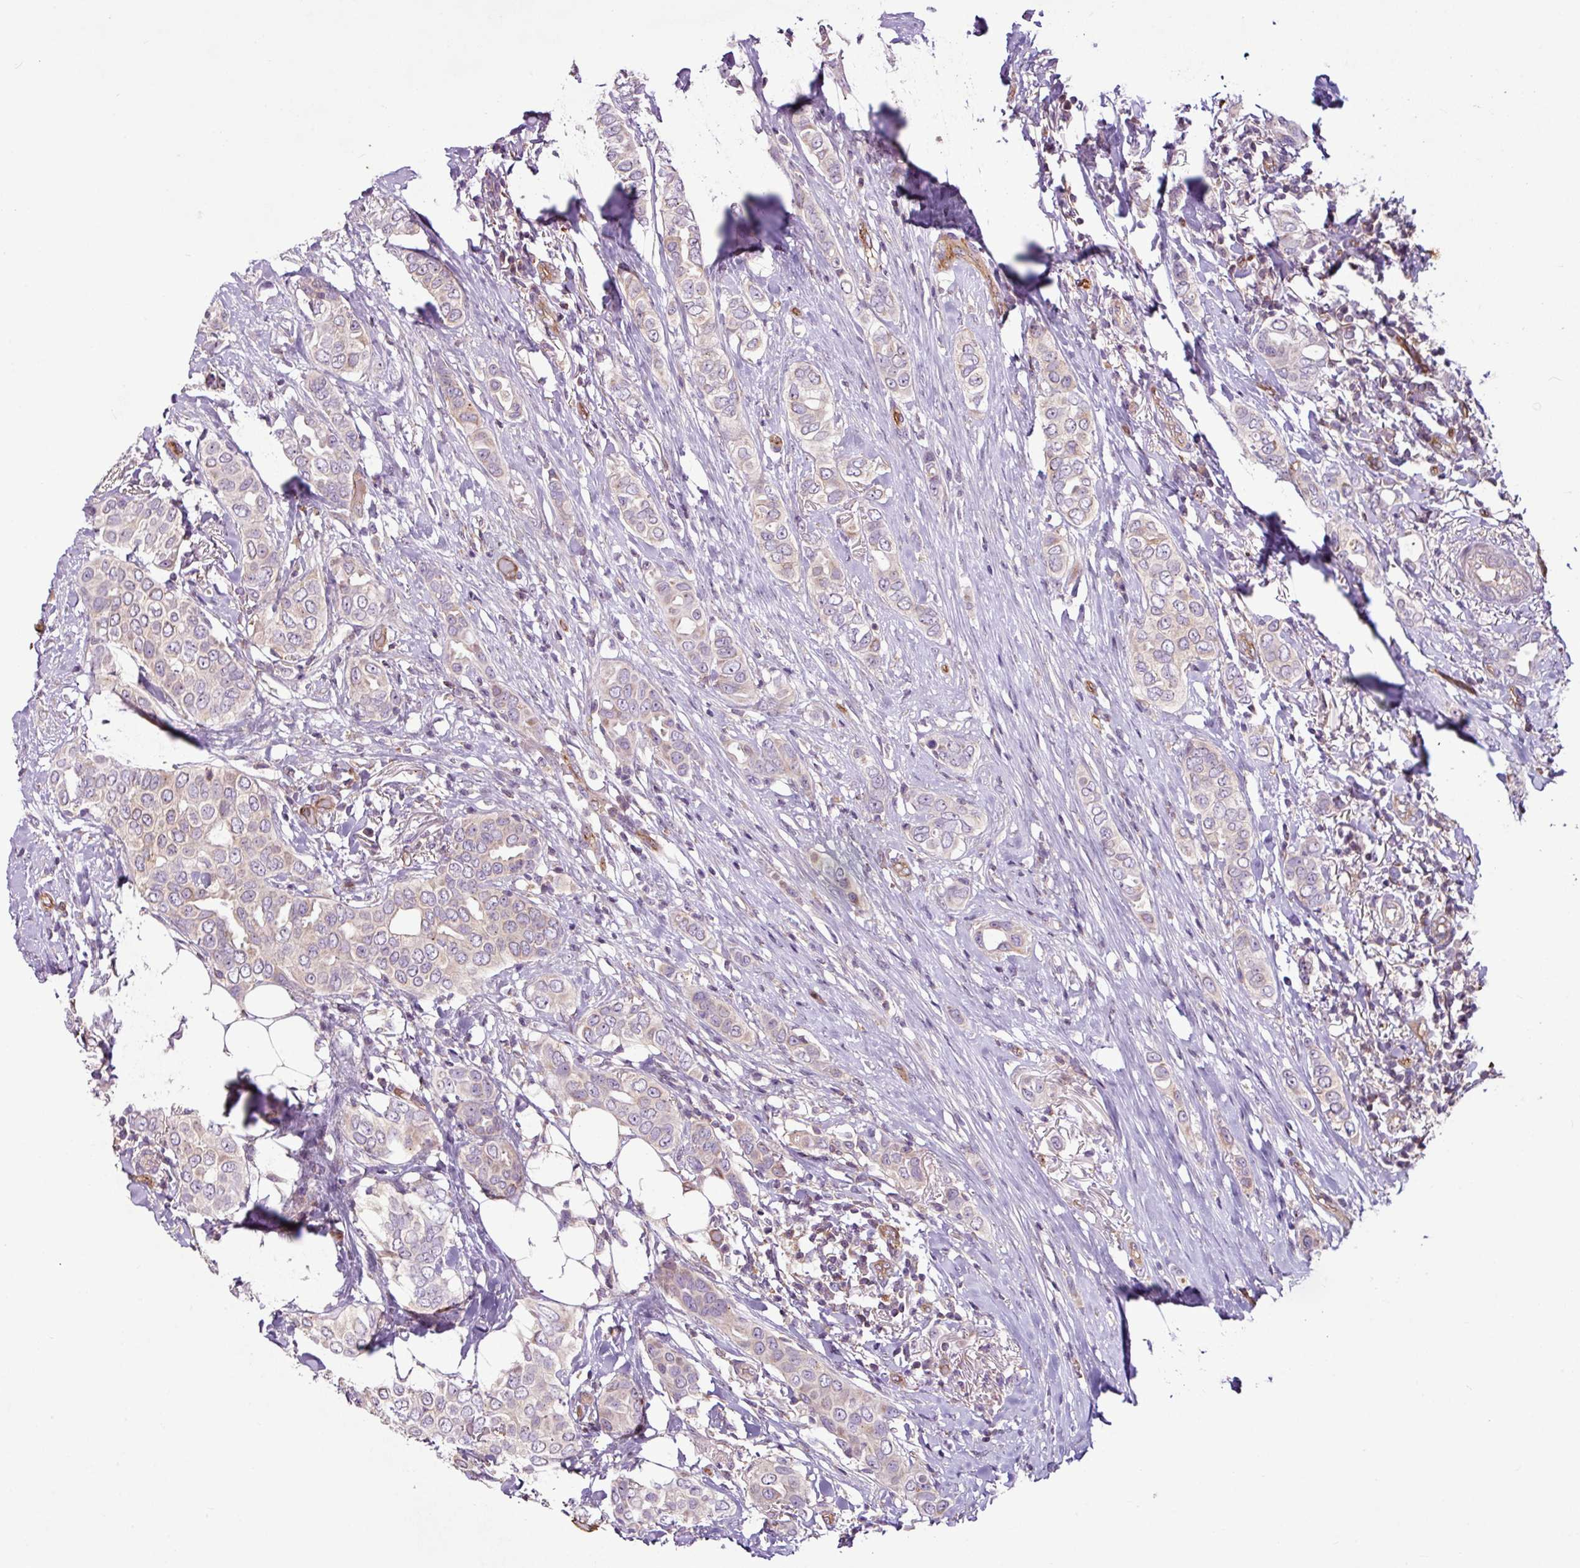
{"staining": {"intensity": "weak", "quantity": "25%-75%", "location": "cytoplasmic/membranous"}, "tissue": "breast cancer", "cell_type": "Tumor cells", "image_type": "cancer", "snomed": [{"axis": "morphology", "description": "Lobular carcinoma"}, {"axis": "topography", "description": "Breast"}], "caption": "DAB immunohistochemical staining of human breast cancer shows weak cytoplasmic/membranous protein staining in approximately 25%-75% of tumor cells.", "gene": "ZNF106", "patient": {"sex": "female", "age": 51}}